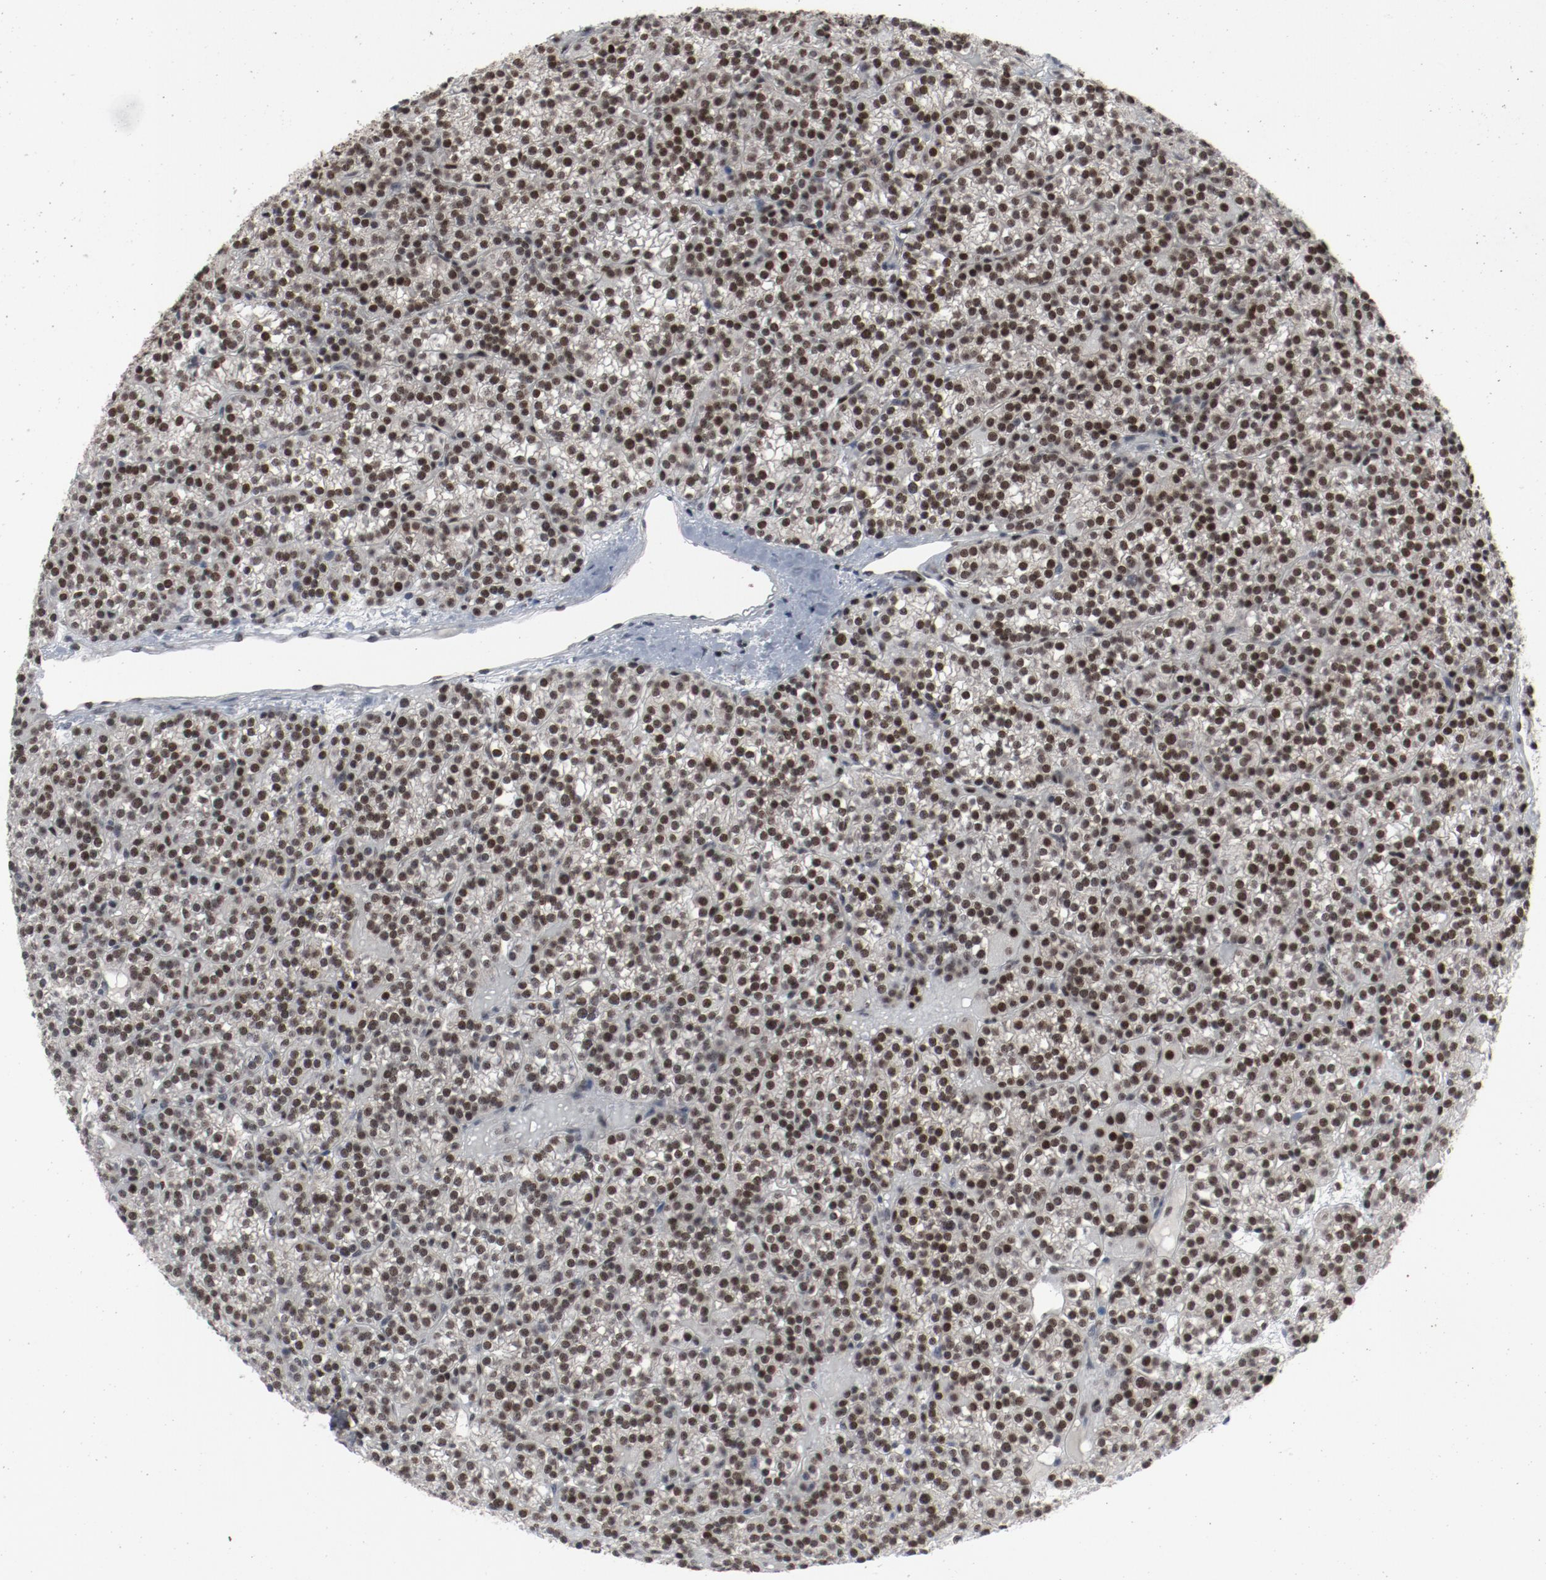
{"staining": {"intensity": "strong", "quantity": ">75%", "location": "cytoplasmic/membranous,nuclear"}, "tissue": "parathyroid gland", "cell_type": "Glandular cells", "image_type": "normal", "snomed": [{"axis": "morphology", "description": "Normal tissue, NOS"}, {"axis": "topography", "description": "Parathyroid gland"}], "caption": "This micrograph exhibits benign parathyroid gland stained with IHC to label a protein in brown. The cytoplasmic/membranous,nuclear of glandular cells show strong positivity for the protein. Nuclei are counter-stained blue.", "gene": "JMJD6", "patient": {"sex": "female", "age": 50}}